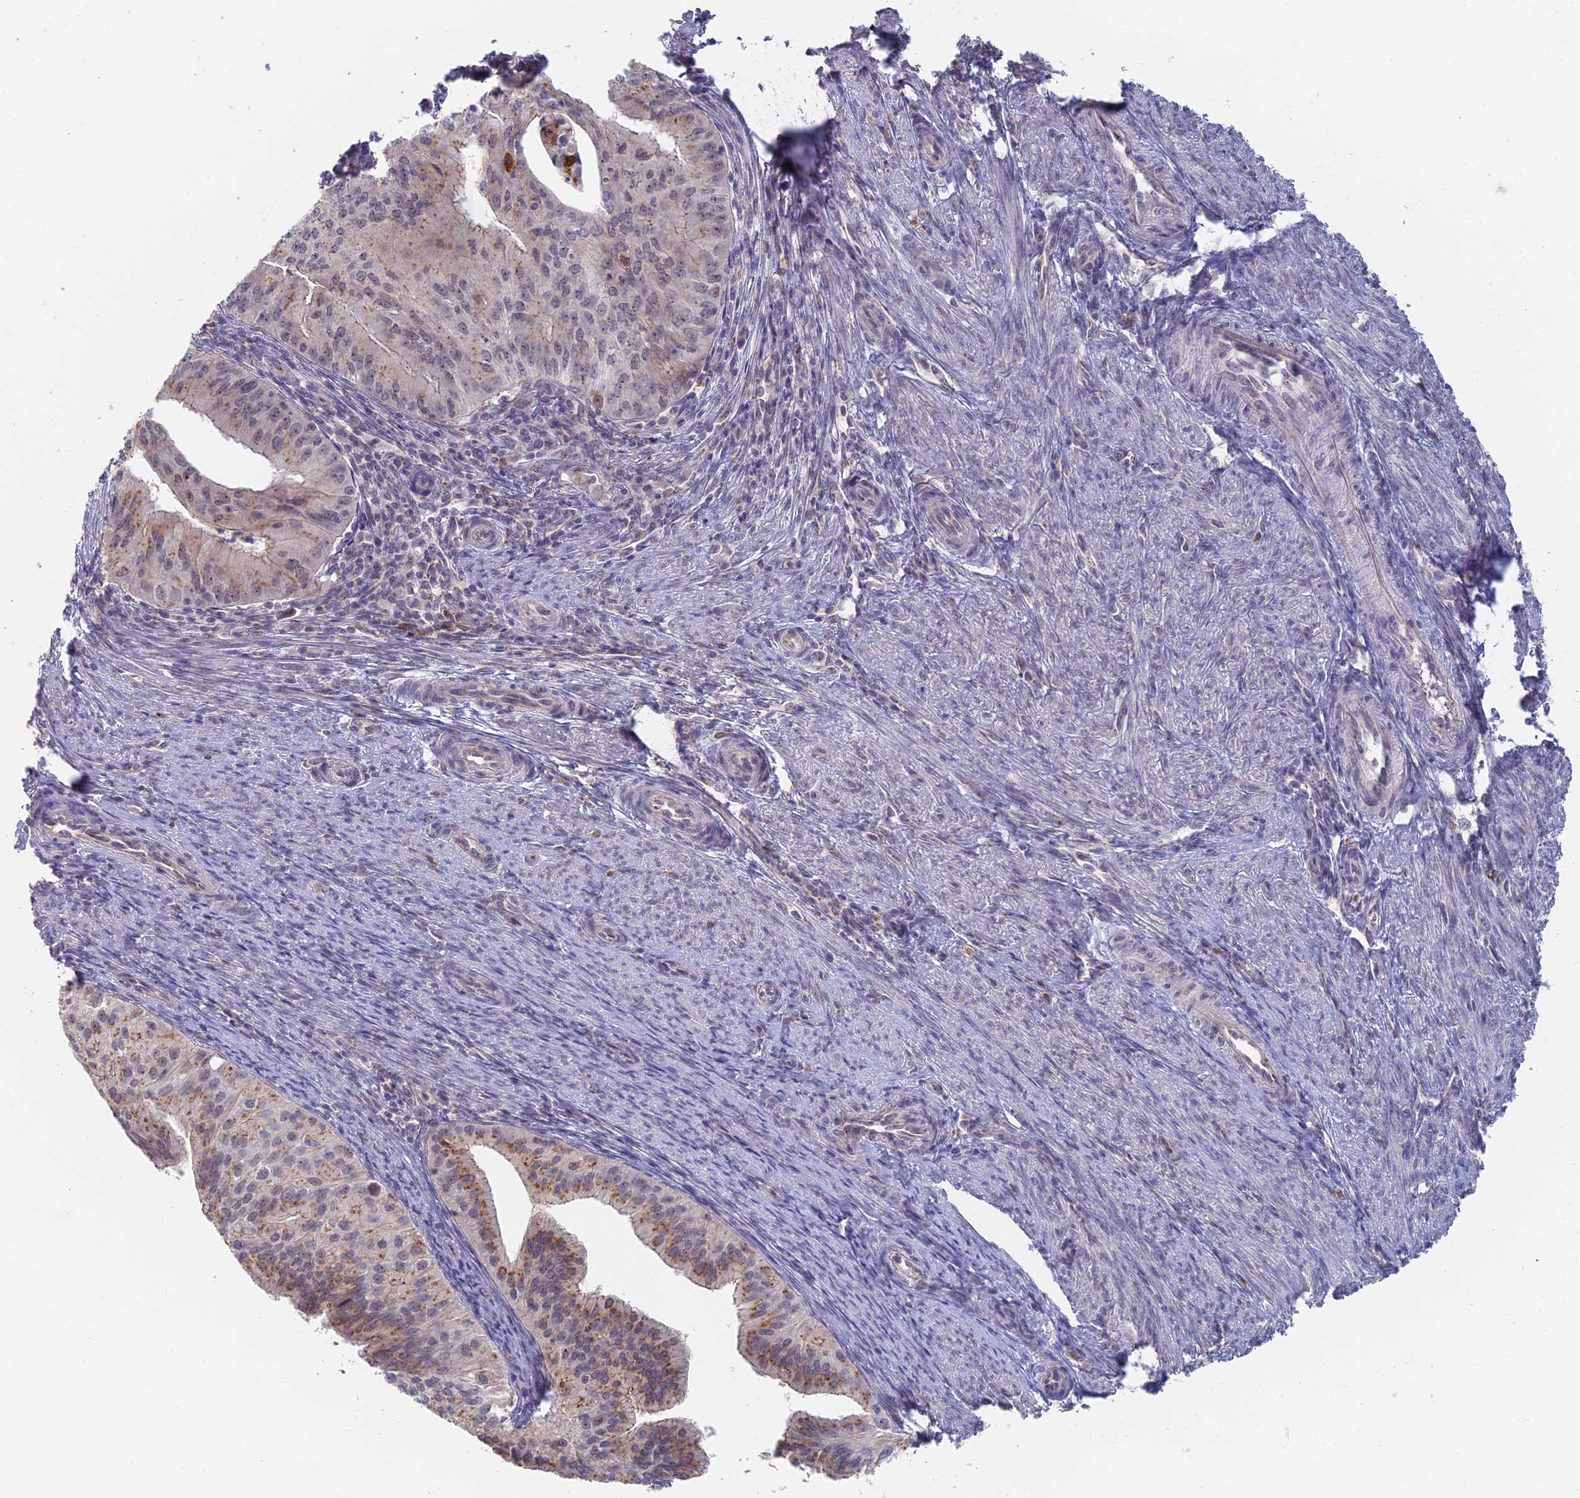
{"staining": {"intensity": "moderate", "quantity": "25%-75%", "location": "cytoplasmic/membranous"}, "tissue": "endometrial cancer", "cell_type": "Tumor cells", "image_type": "cancer", "snomed": [{"axis": "morphology", "description": "Adenocarcinoma, NOS"}, {"axis": "topography", "description": "Endometrium"}], "caption": "Immunohistochemical staining of human endometrial cancer exhibits medium levels of moderate cytoplasmic/membranous protein staining in approximately 25%-75% of tumor cells.", "gene": "GPATCH1", "patient": {"sex": "female", "age": 50}}